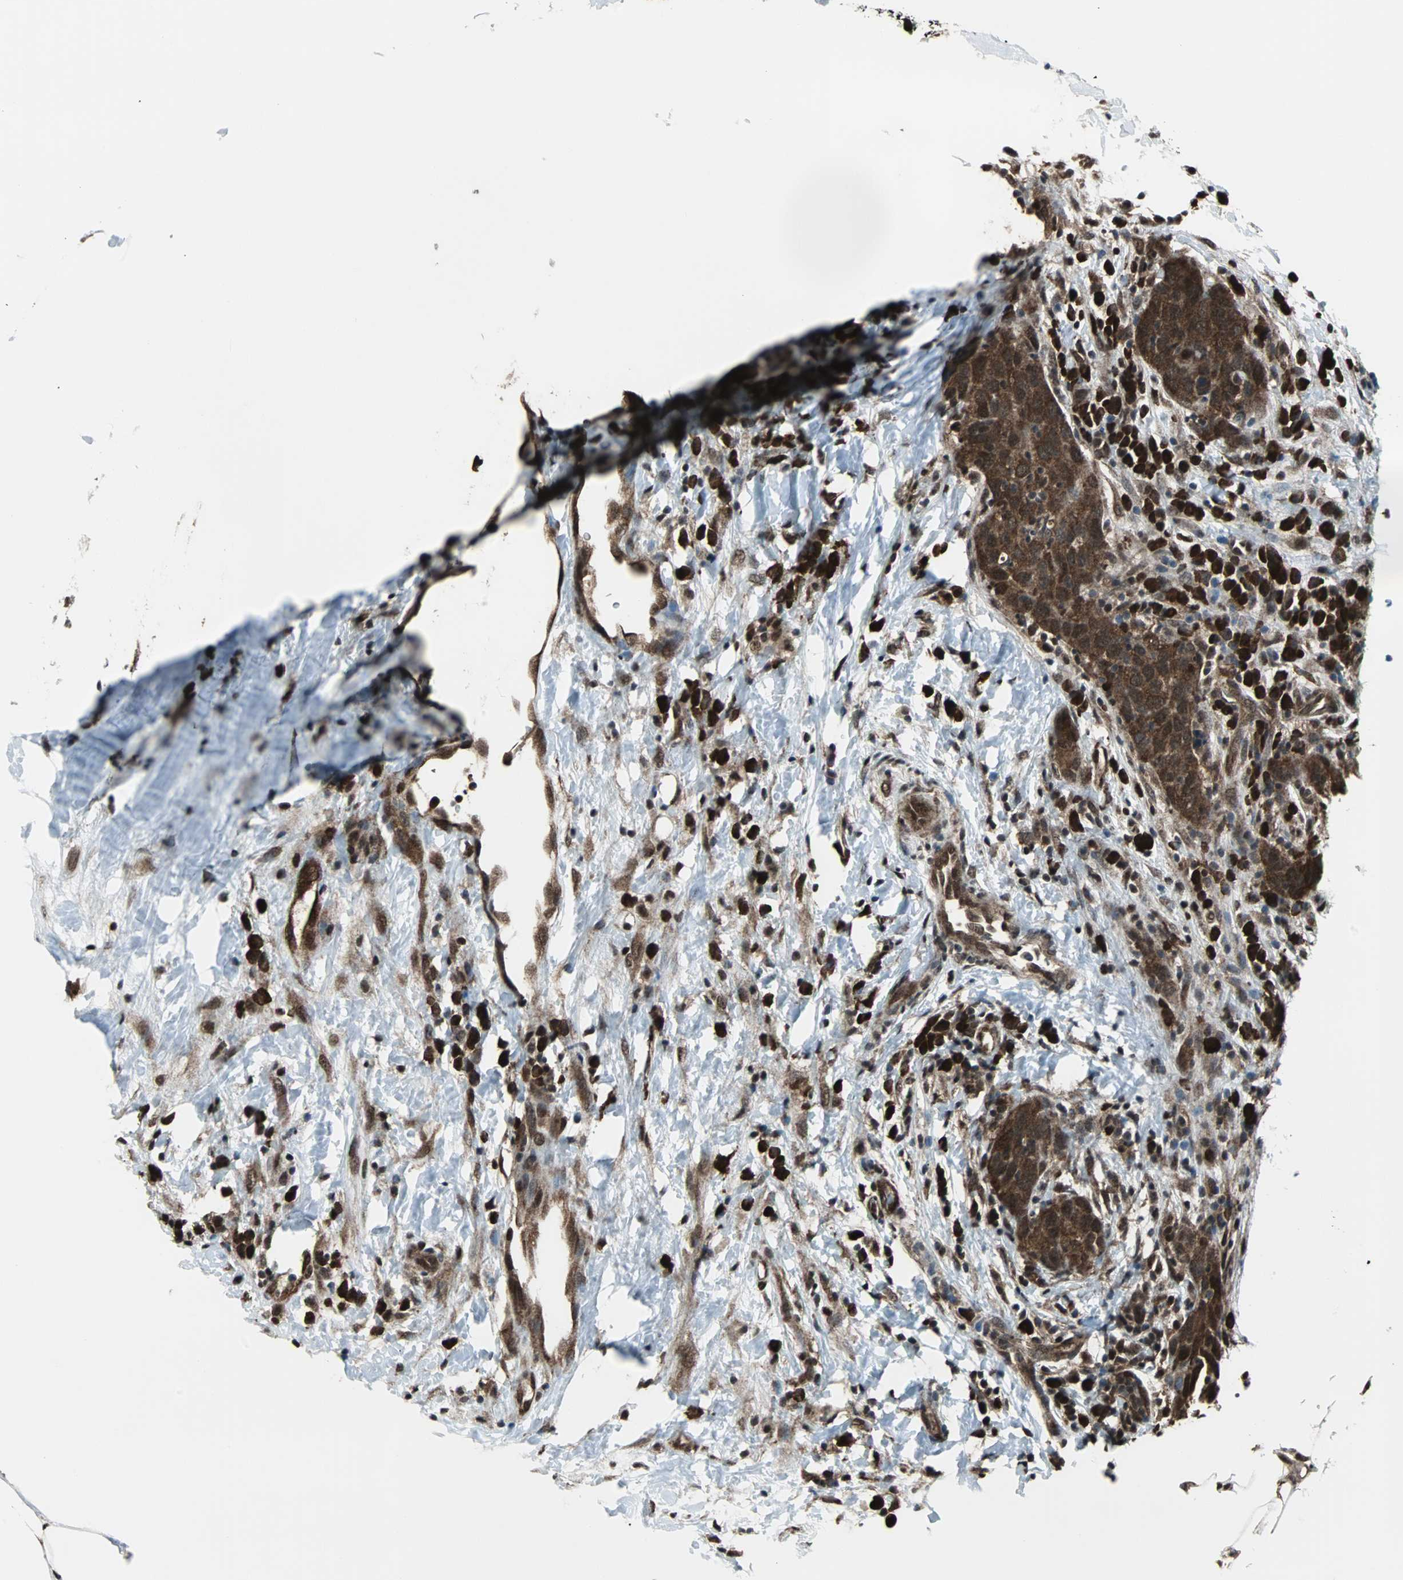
{"staining": {"intensity": "strong", "quantity": ">75%", "location": "cytoplasmic/membranous,nuclear"}, "tissue": "breast cancer", "cell_type": "Tumor cells", "image_type": "cancer", "snomed": [{"axis": "morphology", "description": "Duct carcinoma"}, {"axis": "topography", "description": "Breast"}], "caption": "A high-resolution photomicrograph shows IHC staining of breast cancer (invasive ductal carcinoma), which reveals strong cytoplasmic/membranous and nuclear expression in approximately >75% of tumor cells.", "gene": "VCP", "patient": {"sex": "female", "age": 37}}